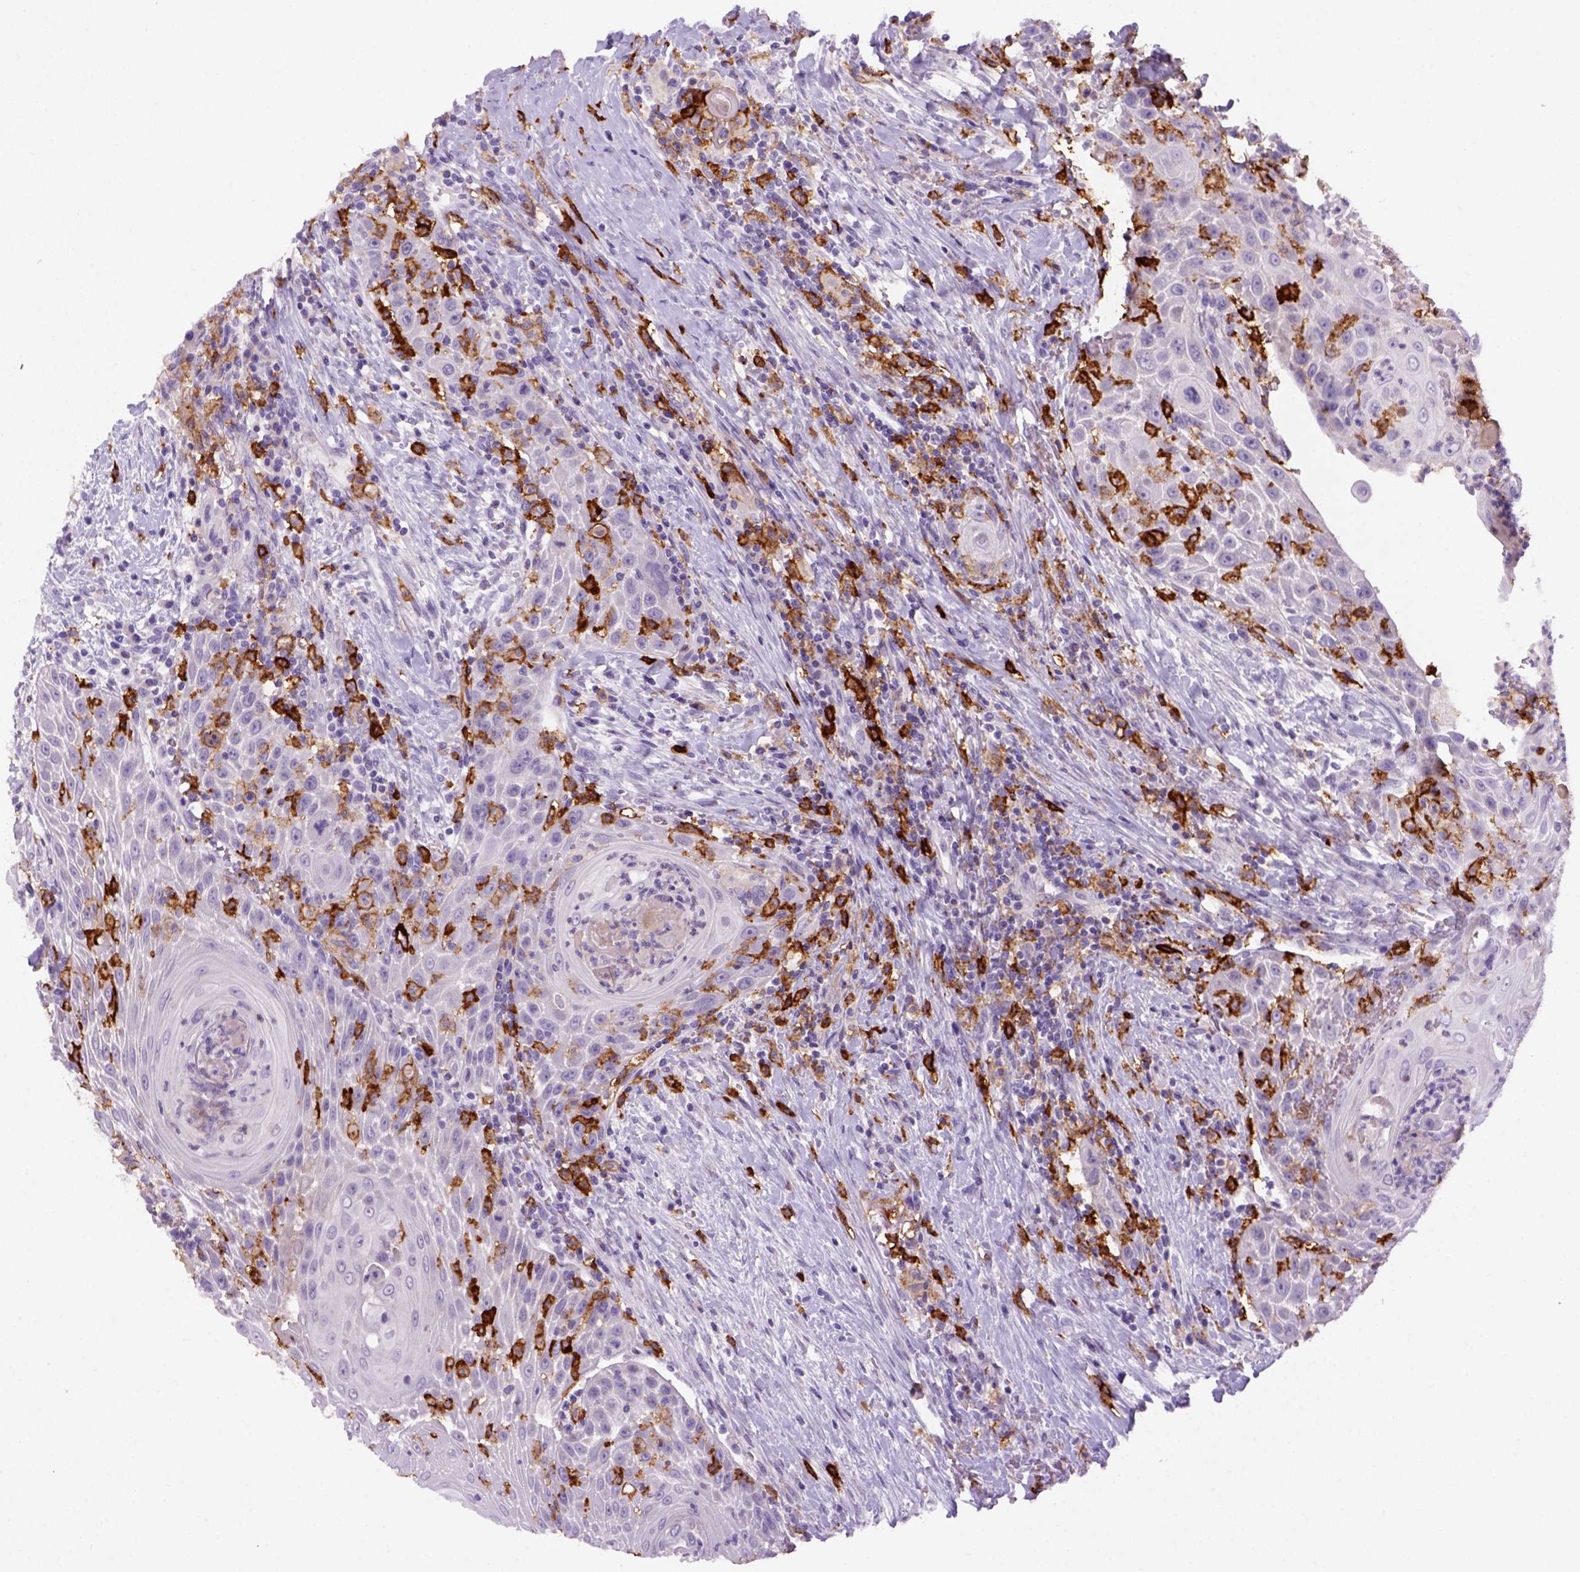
{"staining": {"intensity": "negative", "quantity": "none", "location": "none"}, "tissue": "head and neck cancer", "cell_type": "Tumor cells", "image_type": "cancer", "snomed": [{"axis": "morphology", "description": "Squamous cell carcinoma, NOS"}, {"axis": "topography", "description": "Head-Neck"}], "caption": "Head and neck cancer (squamous cell carcinoma) was stained to show a protein in brown. There is no significant expression in tumor cells. (DAB (3,3'-diaminobenzidine) IHC with hematoxylin counter stain).", "gene": "CD14", "patient": {"sex": "male", "age": 69}}